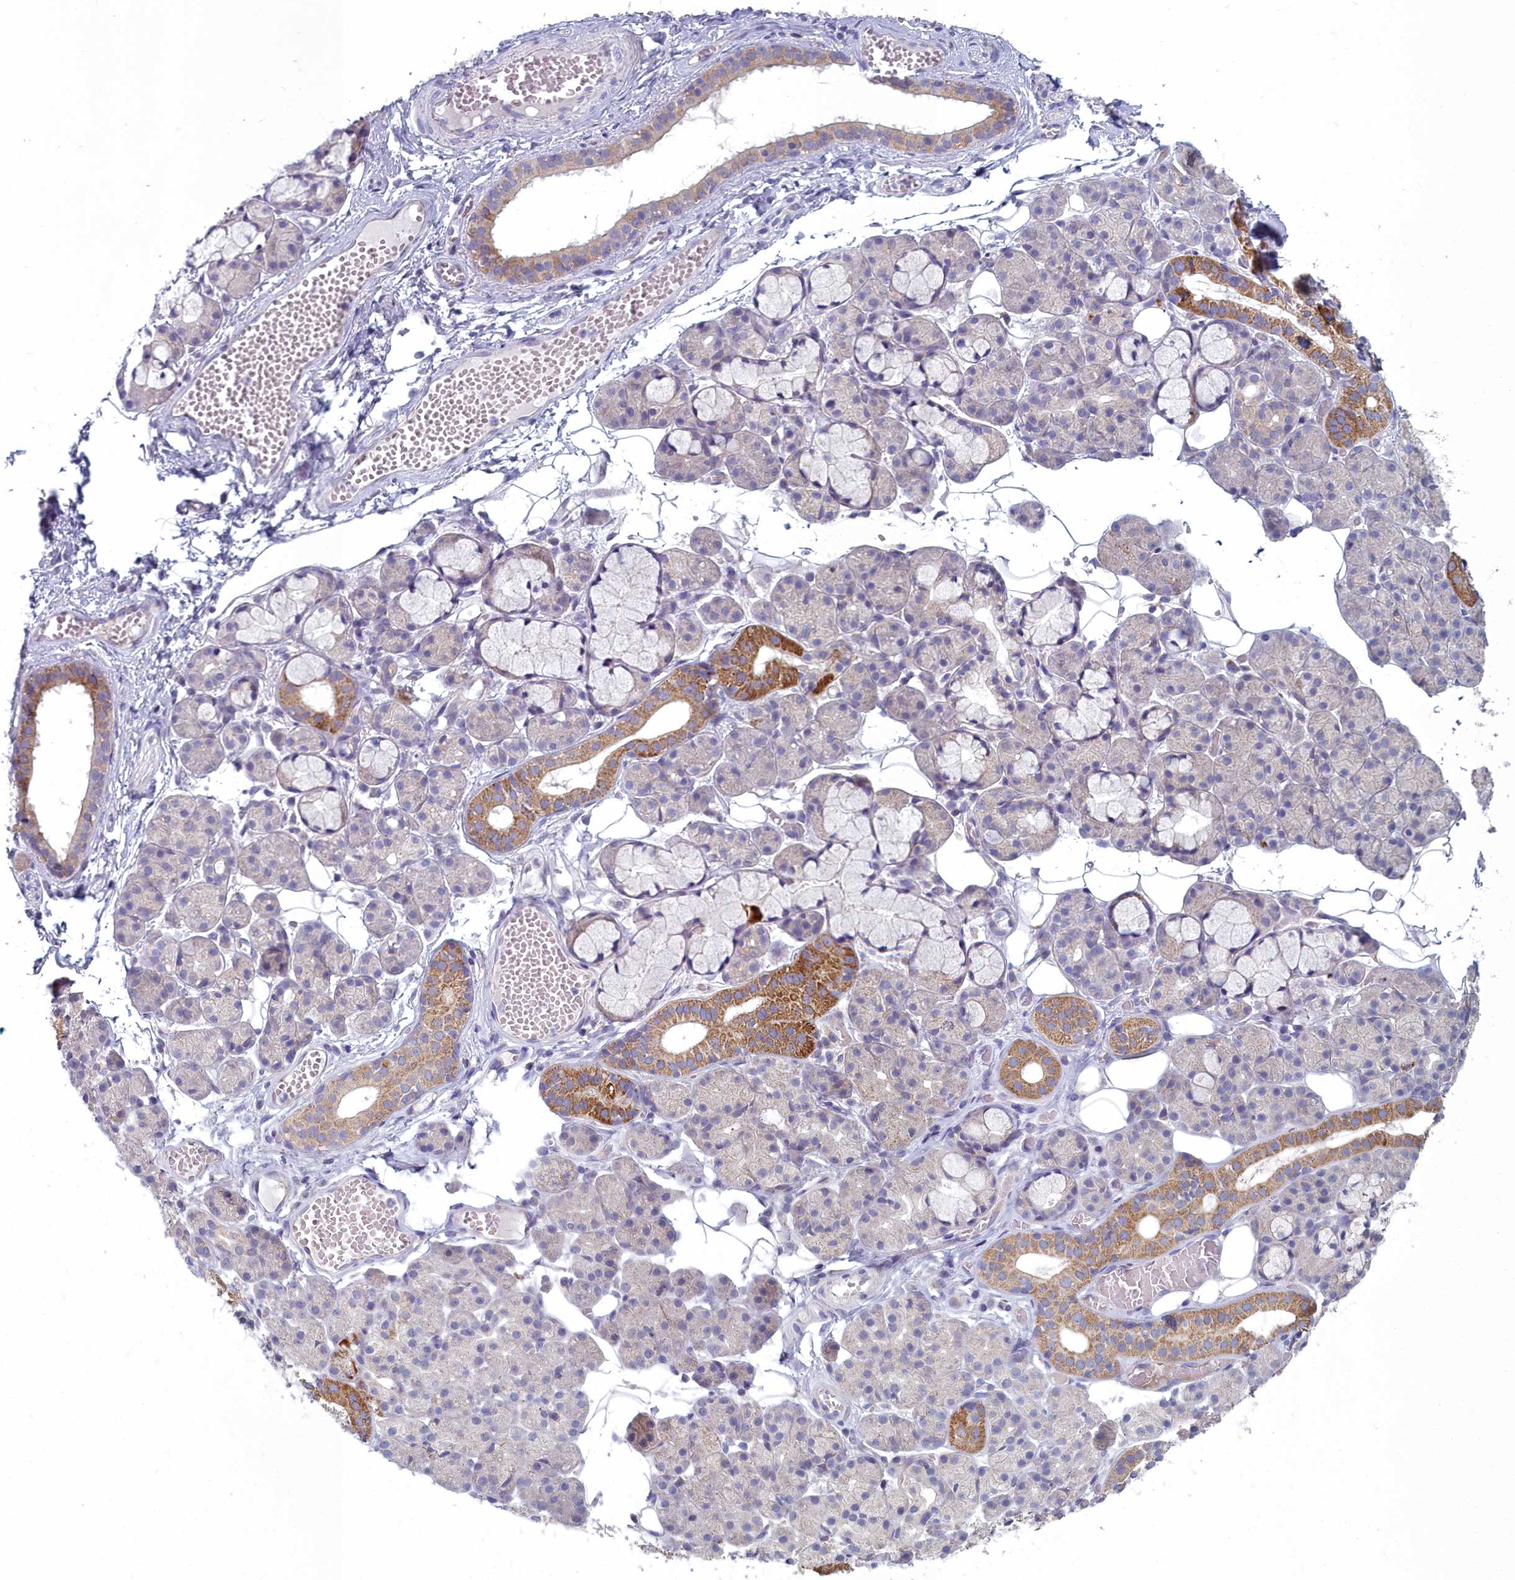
{"staining": {"intensity": "strong", "quantity": "<25%", "location": "cytoplasmic/membranous"}, "tissue": "salivary gland", "cell_type": "Glandular cells", "image_type": "normal", "snomed": [{"axis": "morphology", "description": "Normal tissue, NOS"}, {"axis": "topography", "description": "Salivary gland"}], "caption": "Immunohistochemical staining of unremarkable human salivary gland reveals strong cytoplasmic/membranous protein staining in about <25% of glandular cells.", "gene": "INSYN2A", "patient": {"sex": "male", "age": 63}}